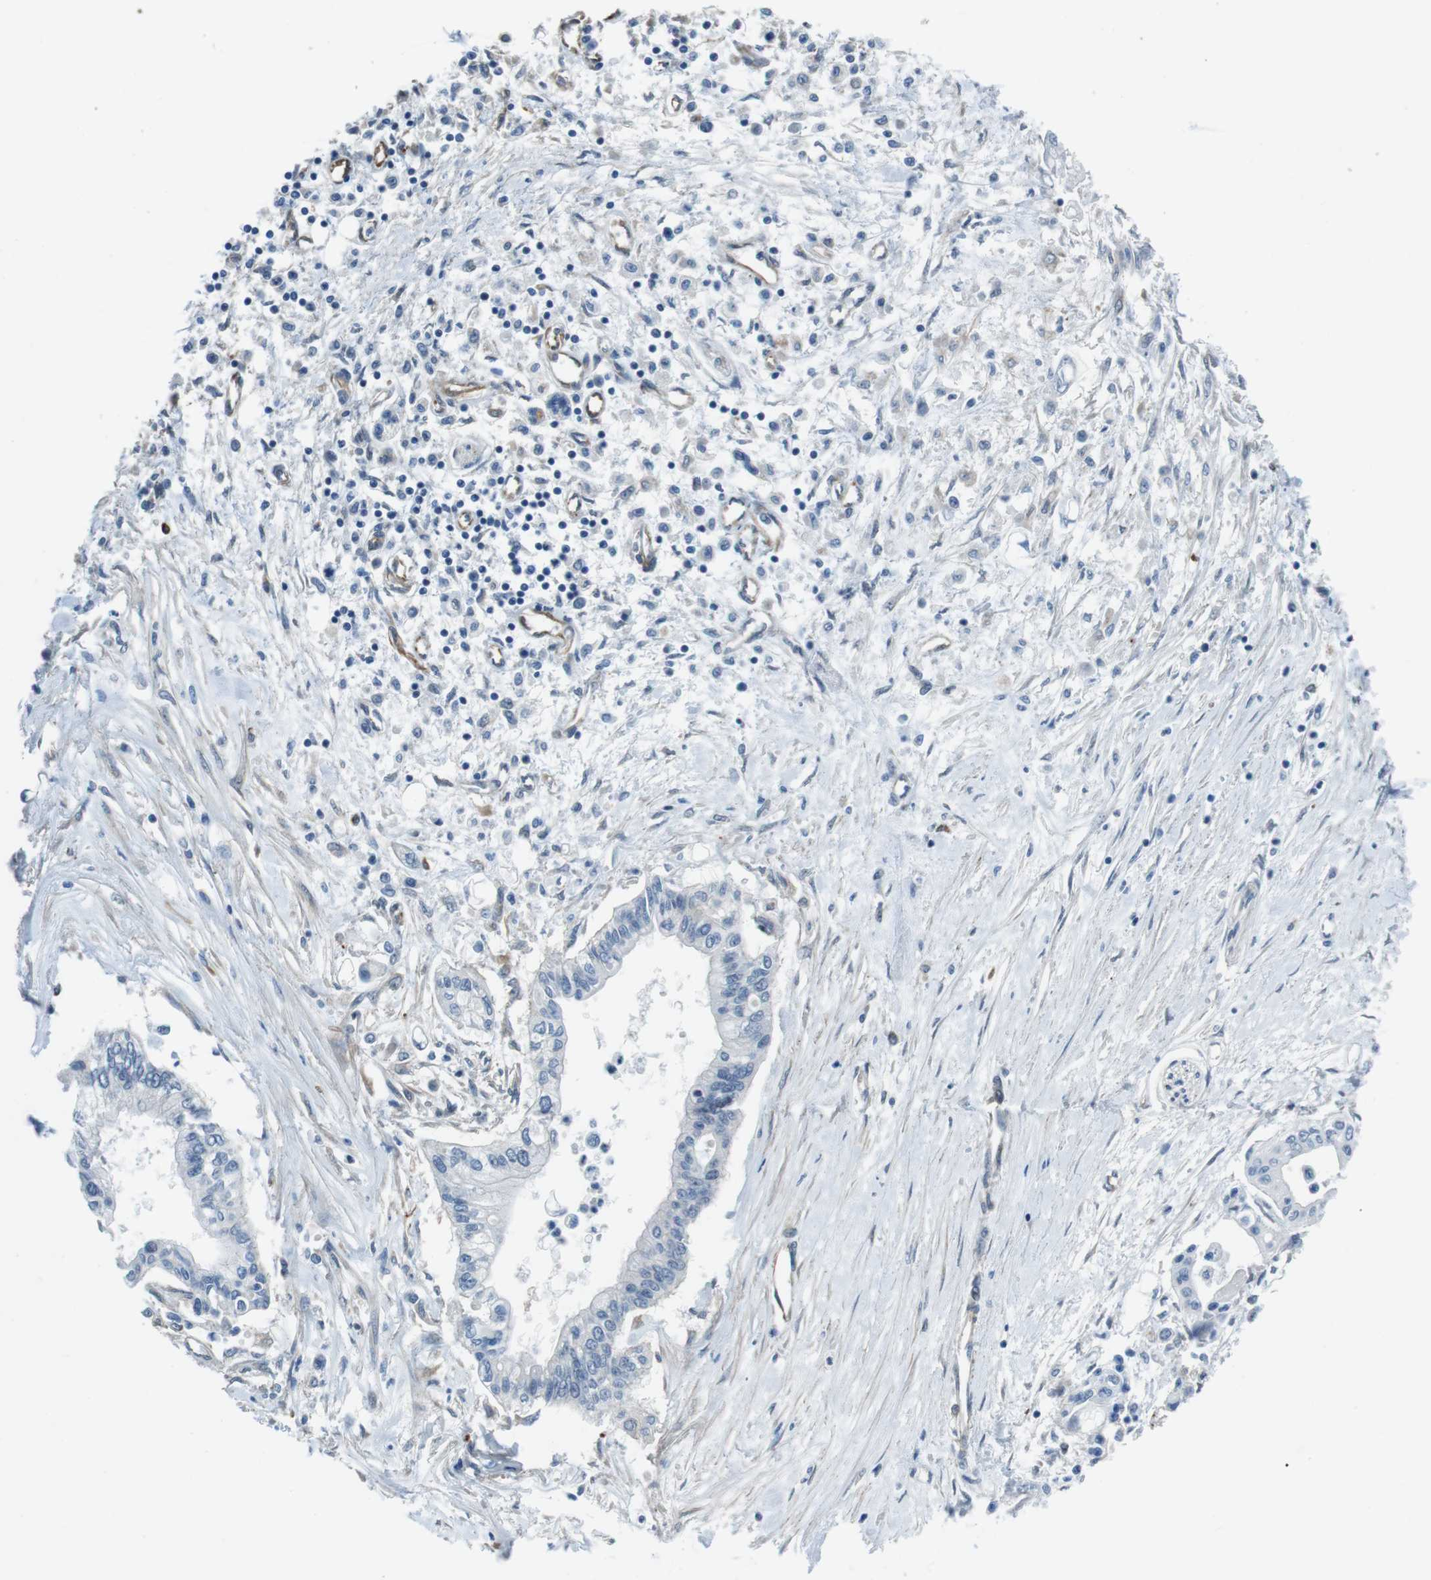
{"staining": {"intensity": "negative", "quantity": "none", "location": "none"}, "tissue": "pancreatic cancer", "cell_type": "Tumor cells", "image_type": "cancer", "snomed": [{"axis": "morphology", "description": "Adenocarcinoma, NOS"}, {"axis": "topography", "description": "Pancreas"}], "caption": "High power microscopy micrograph of an immunohistochemistry micrograph of pancreatic cancer (adenocarcinoma), revealing no significant positivity in tumor cells.", "gene": "LRRC49", "patient": {"sex": "female", "age": 77}}